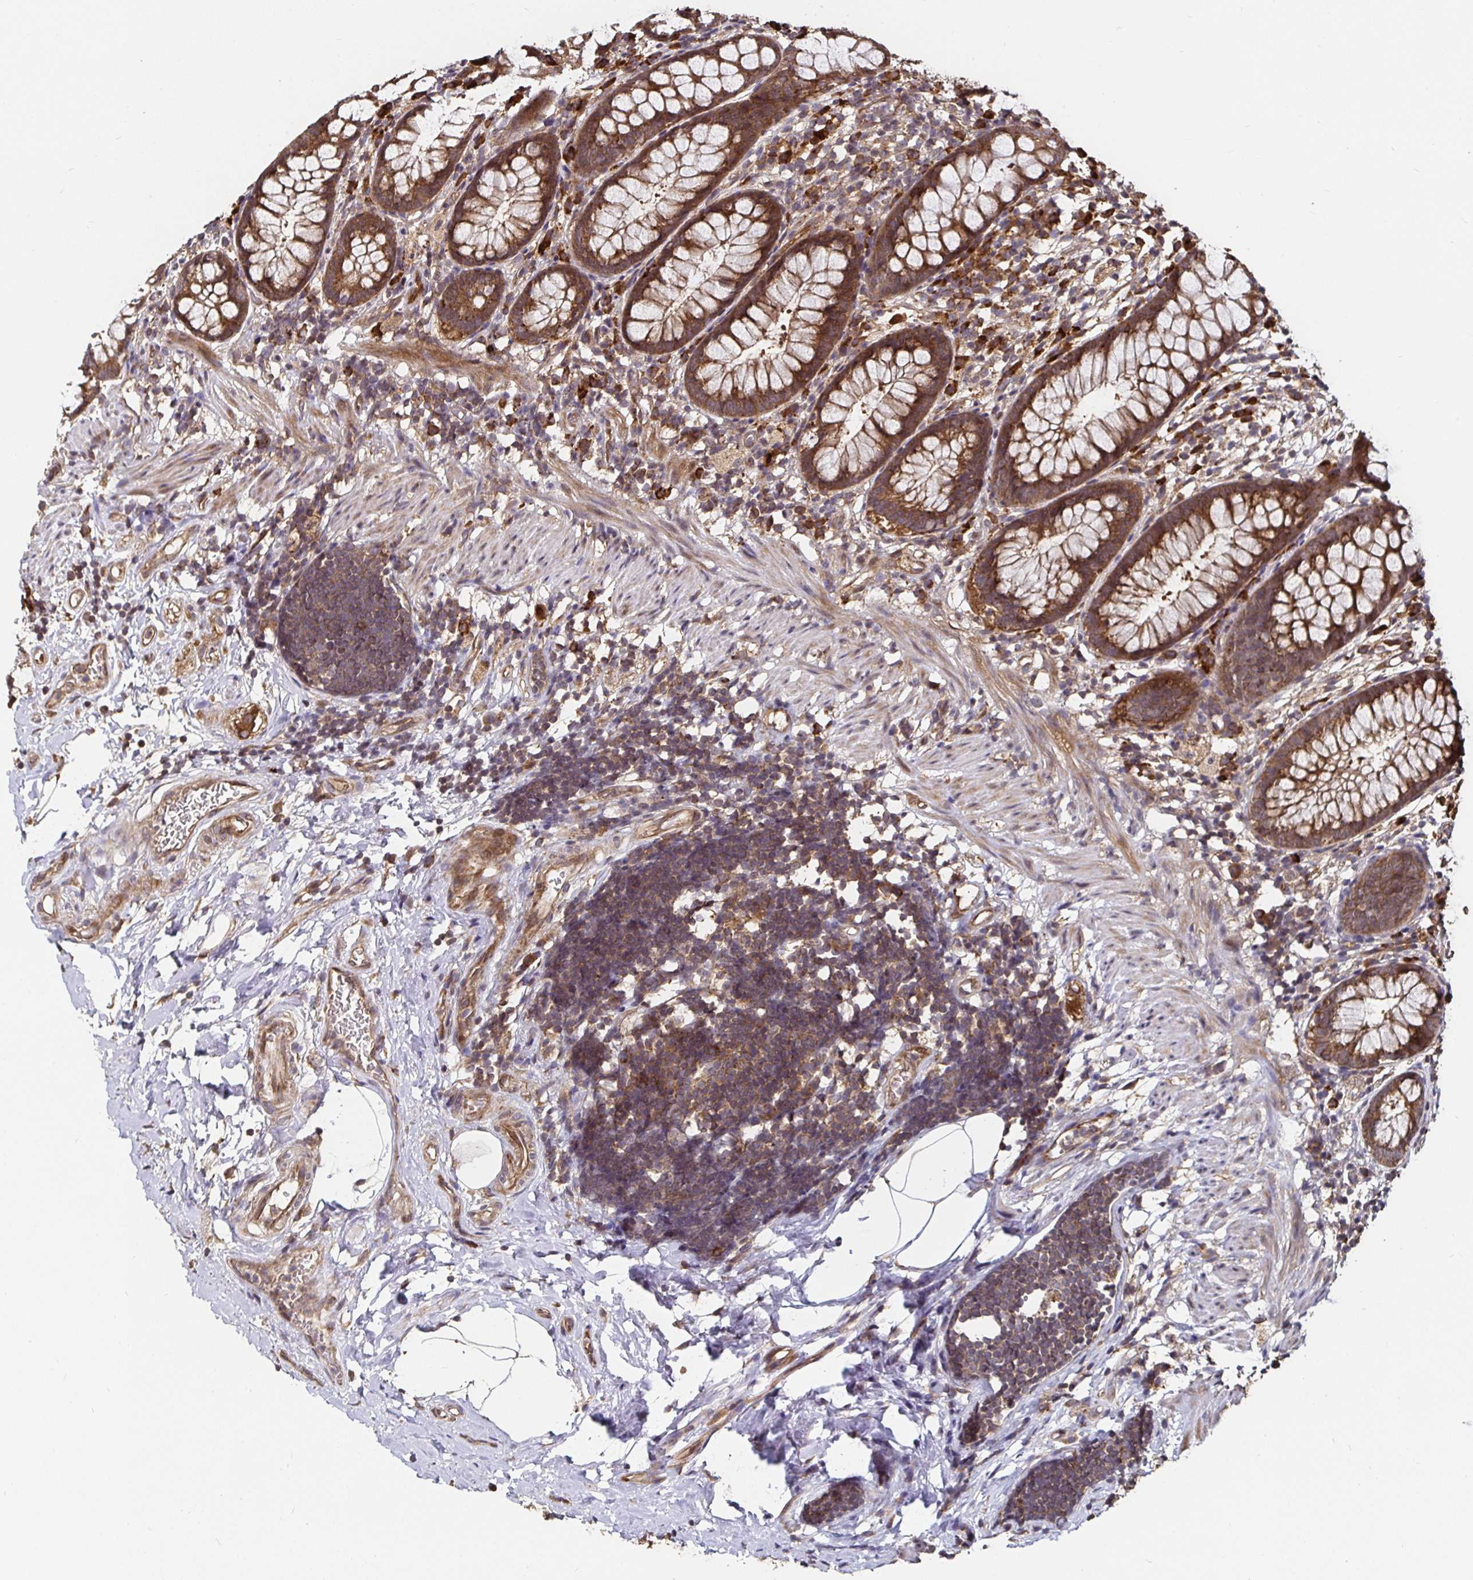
{"staining": {"intensity": "moderate", "quantity": ">75%", "location": "cytoplasmic/membranous"}, "tissue": "rectum", "cell_type": "Glandular cells", "image_type": "normal", "snomed": [{"axis": "morphology", "description": "Normal tissue, NOS"}, {"axis": "topography", "description": "Rectum"}], "caption": "Immunohistochemistry micrograph of normal human rectum stained for a protein (brown), which shows medium levels of moderate cytoplasmic/membranous positivity in approximately >75% of glandular cells.", "gene": "MLST8", "patient": {"sex": "female", "age": 62}}